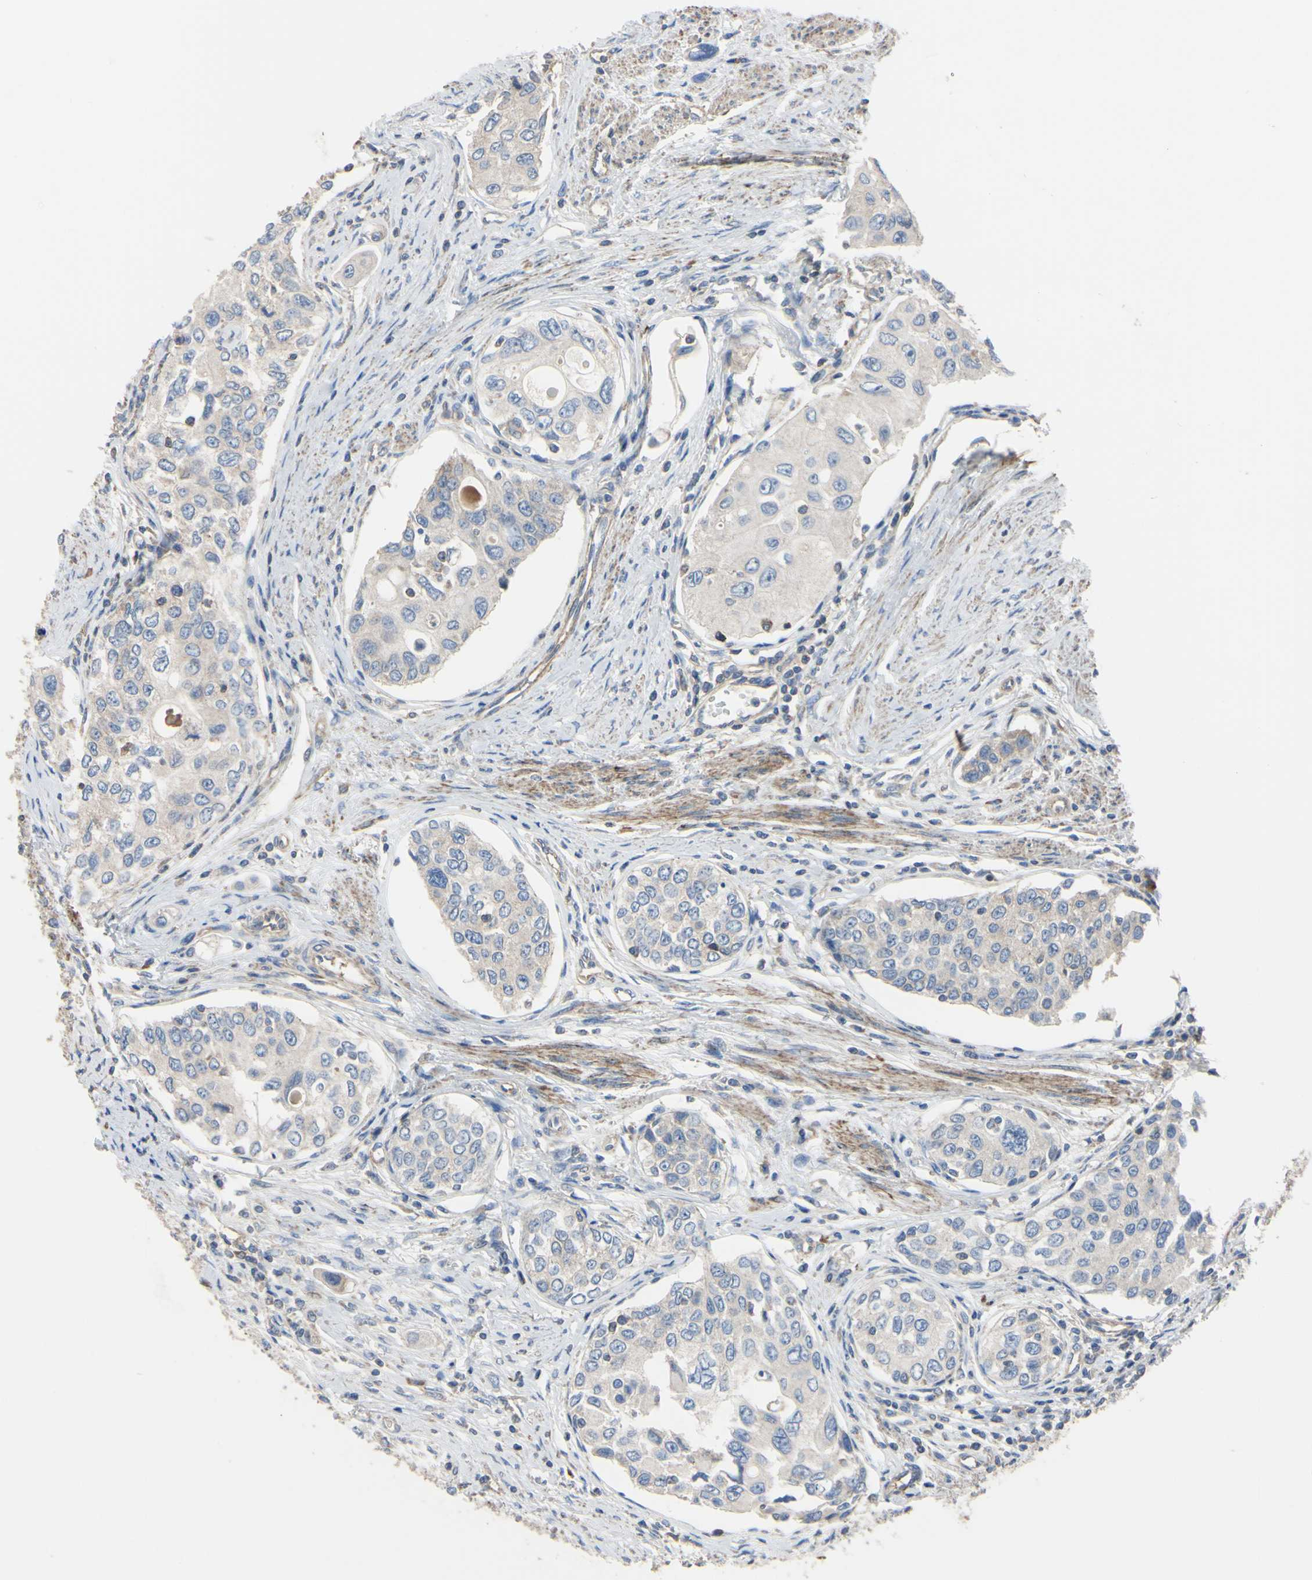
{"staining": {"intensity": "negative", "quantity": "none", "location": "none"}, "tissue": "urothelial cancer", "cell_type": "Tumor cells", "image_type": "cancer", "snomed": [{"axis": "morphology", "description": "Urothelial carcinoma, High grade"}, {"axis": "topography", "description": "Urinary bladder"}], "caption": "Immunohistochemistry (IHC) micrograph of human urothelial cancer stained for a protein (brown), which exhibits no staining in tumor cells.", "gene": "BECN1", "patient": {"sex": "female", "age": 56}}